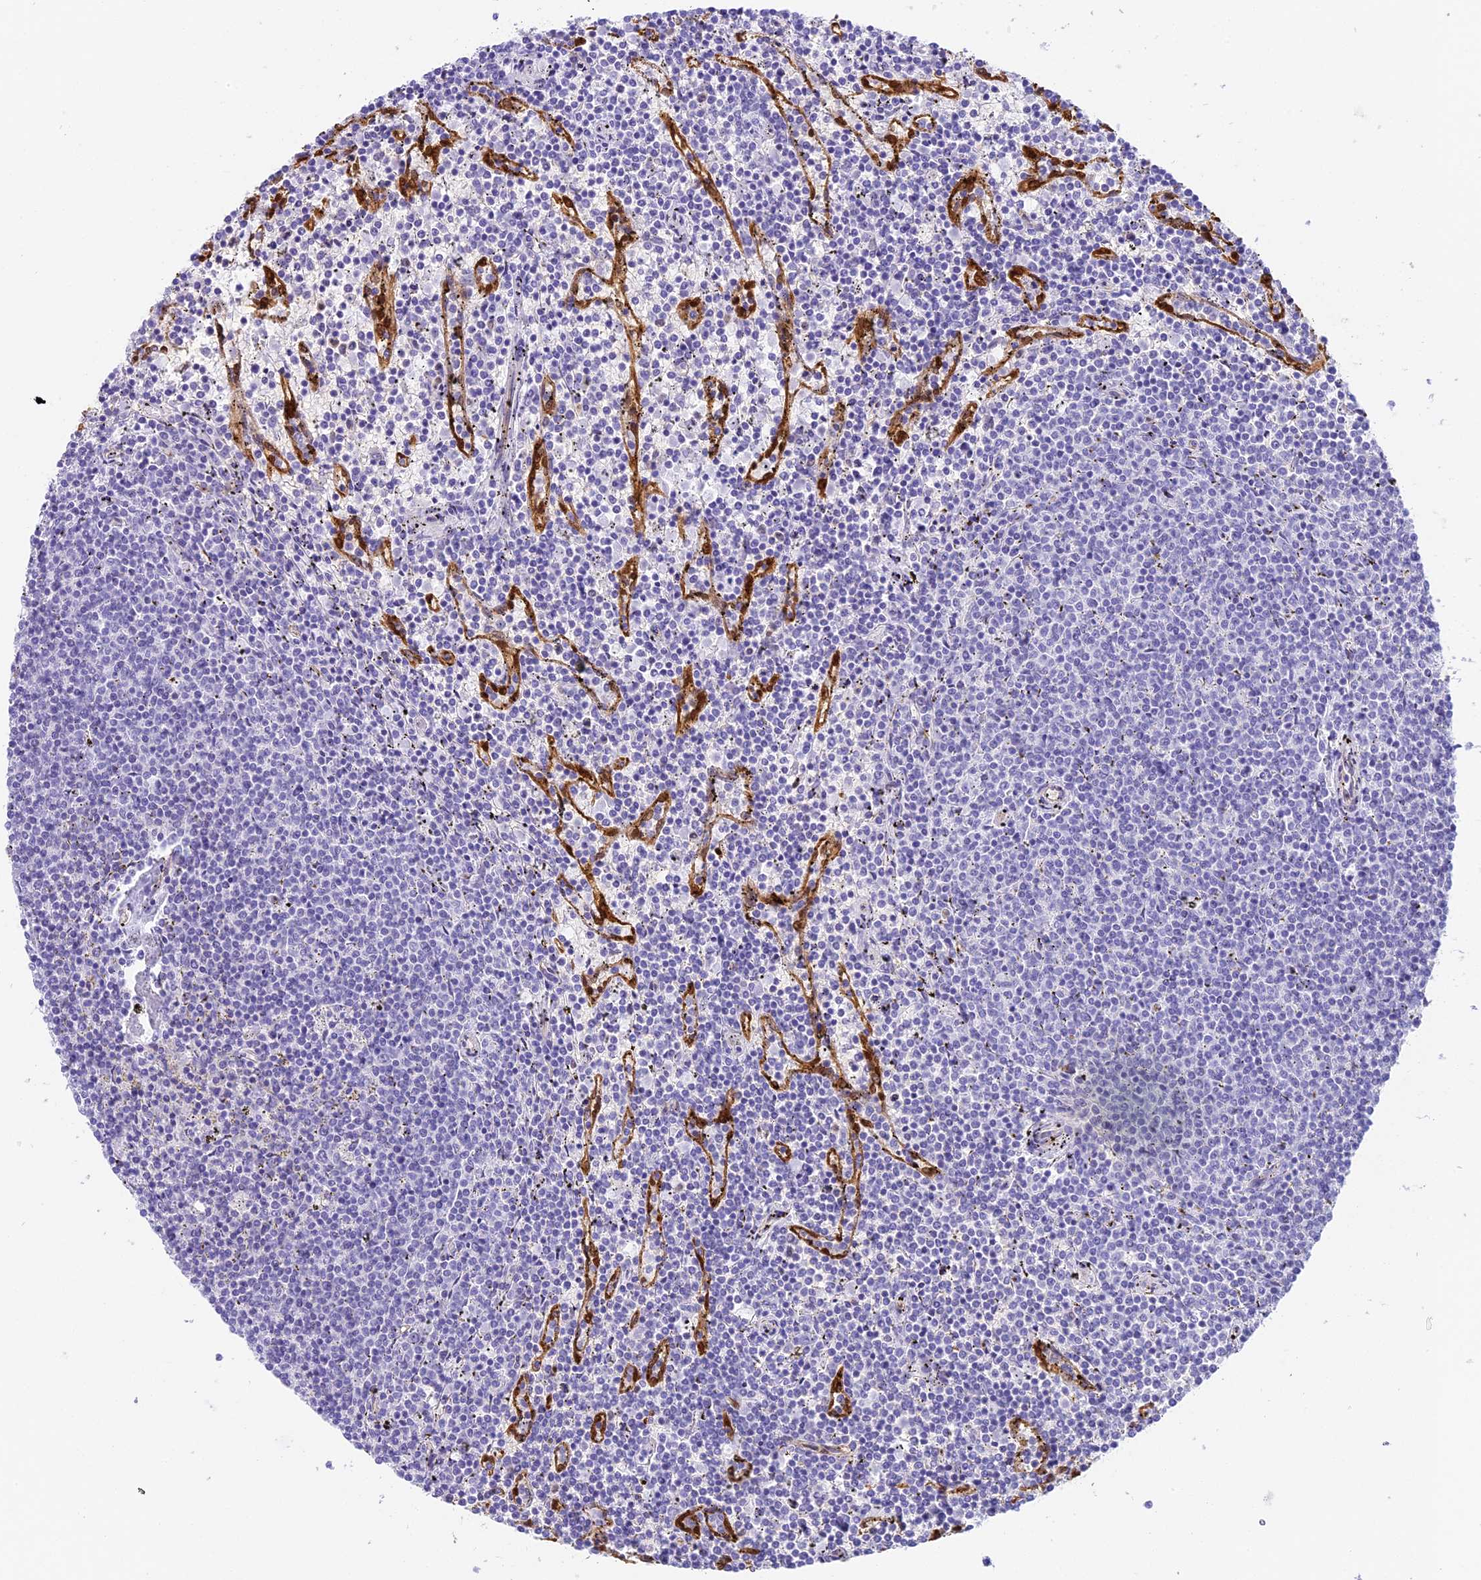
{"staining": {"intensity": "negative", "quantity": "none", "location": "none"}, "tissue": "lymphoma", "cell_type": "Tumor cells", "image_type": "cancer", "snomed": [{"axis": "morphology", "description": "Malignant lymphoma, non-Hodgkin's type, Low grade"}, {"axis": "topography", "description": "Spleen"}], "caption": "Immunohistochemistry histopathology image of neoplastic tissue: human lymphoma stained with DAB (3,3'-diaminobenzidine) reveals no significant protein positivity in tumor cells.", "gene": "HOMER3", "patient": {"sex": "female", "age": 50}}